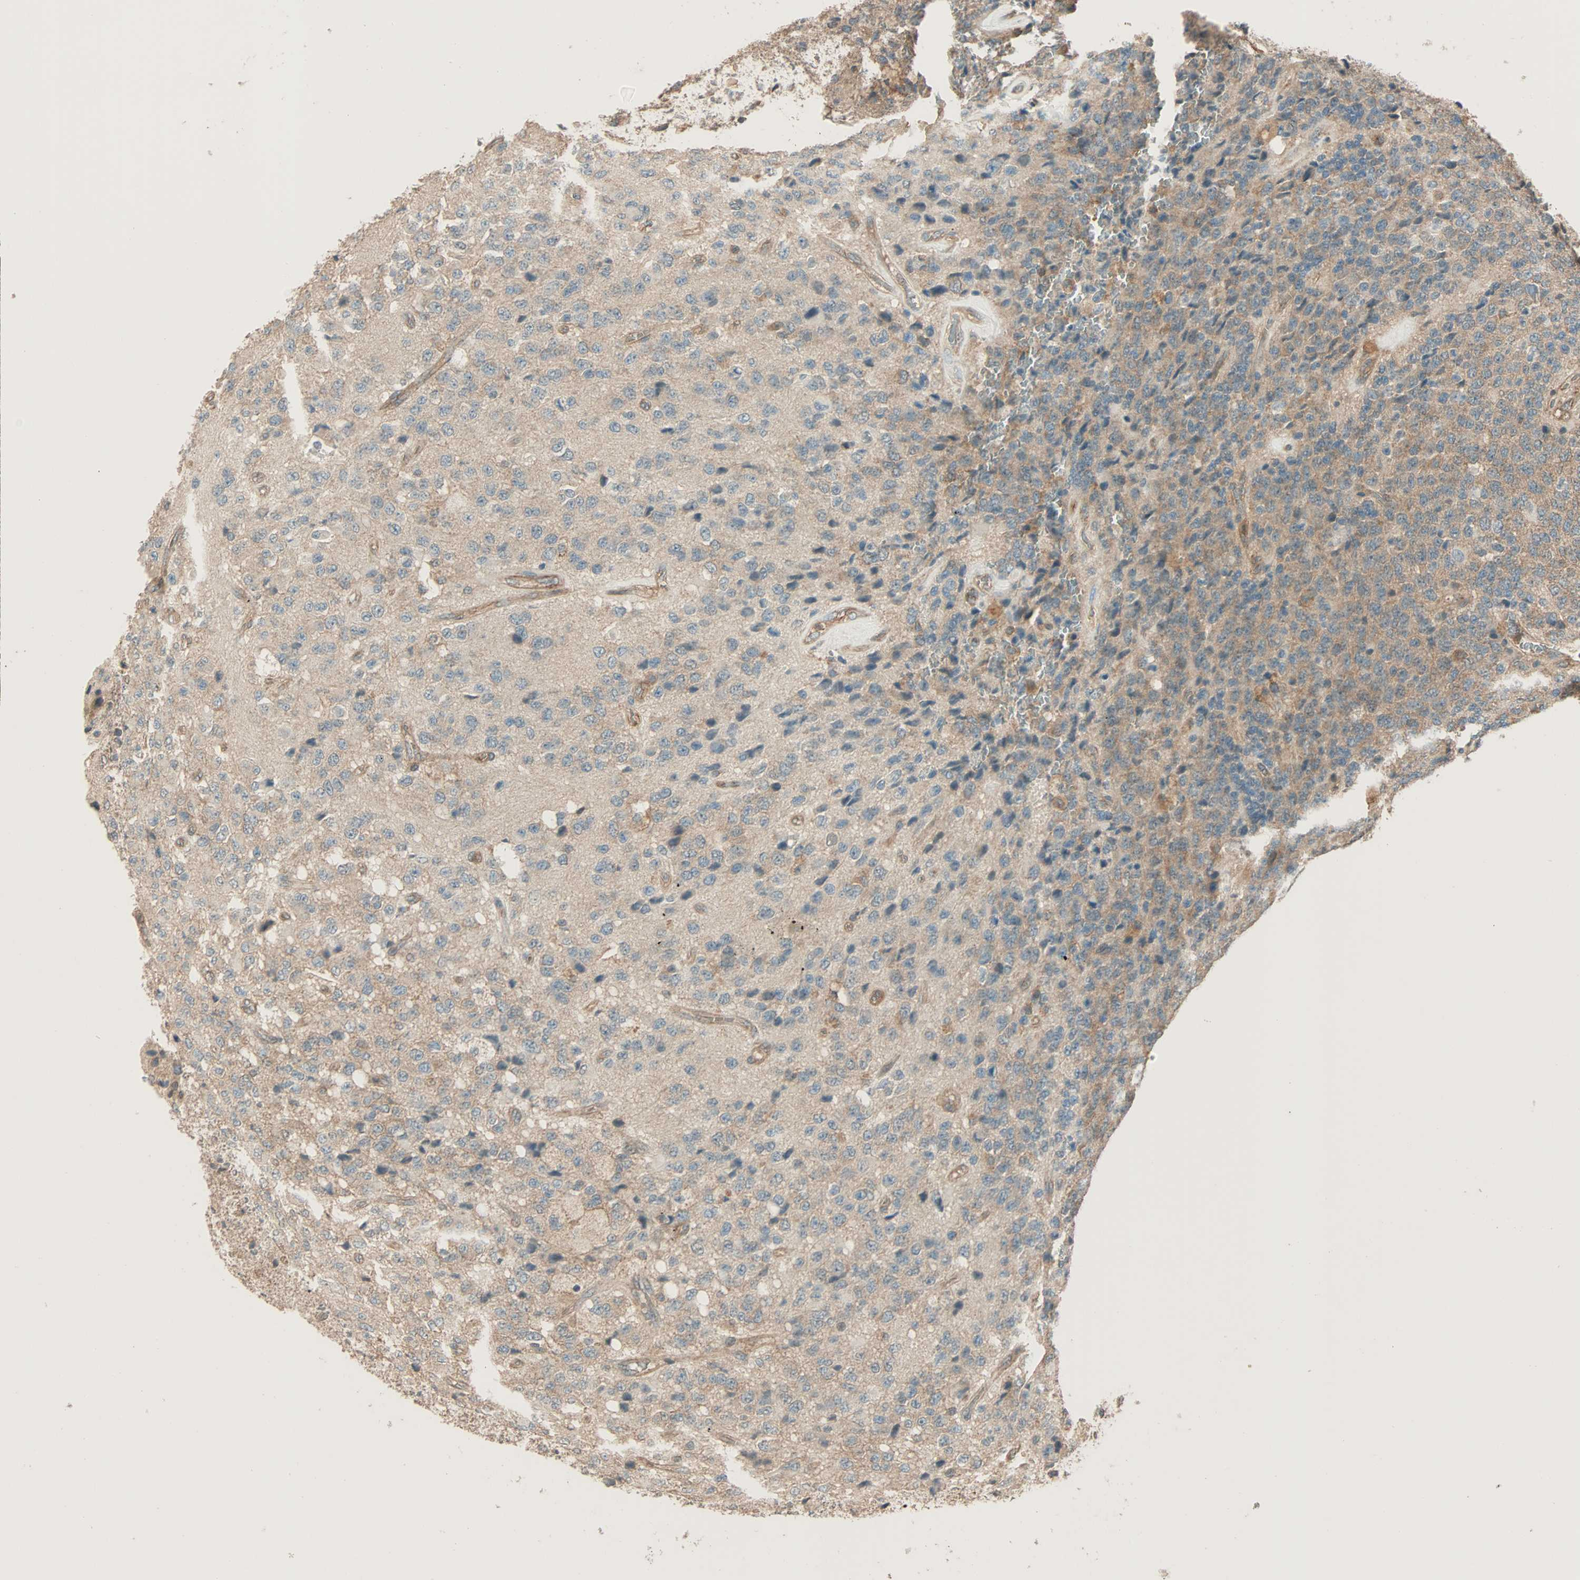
{"staining": {"intensity": "moderate", "quantity": "<25%", "location": "cytoplasmic/membranous"}, "tissue": "glioma", "cell_type": "Tumor cells", "image_type": "cancer", "snomed": [{"axis": "morphology", "description": "Glioma, malignant, High grade"}, {"axis": "topography", "description": "pancreas cauda"}], "caption": "Immunohistochemical staining of glioma displays low levels of moderate cytoplasmic/membranous expression in approximately <25% of tumor cells.", "gene": "MAP3K21", "patient": {"sex": "male", "age": 60}}